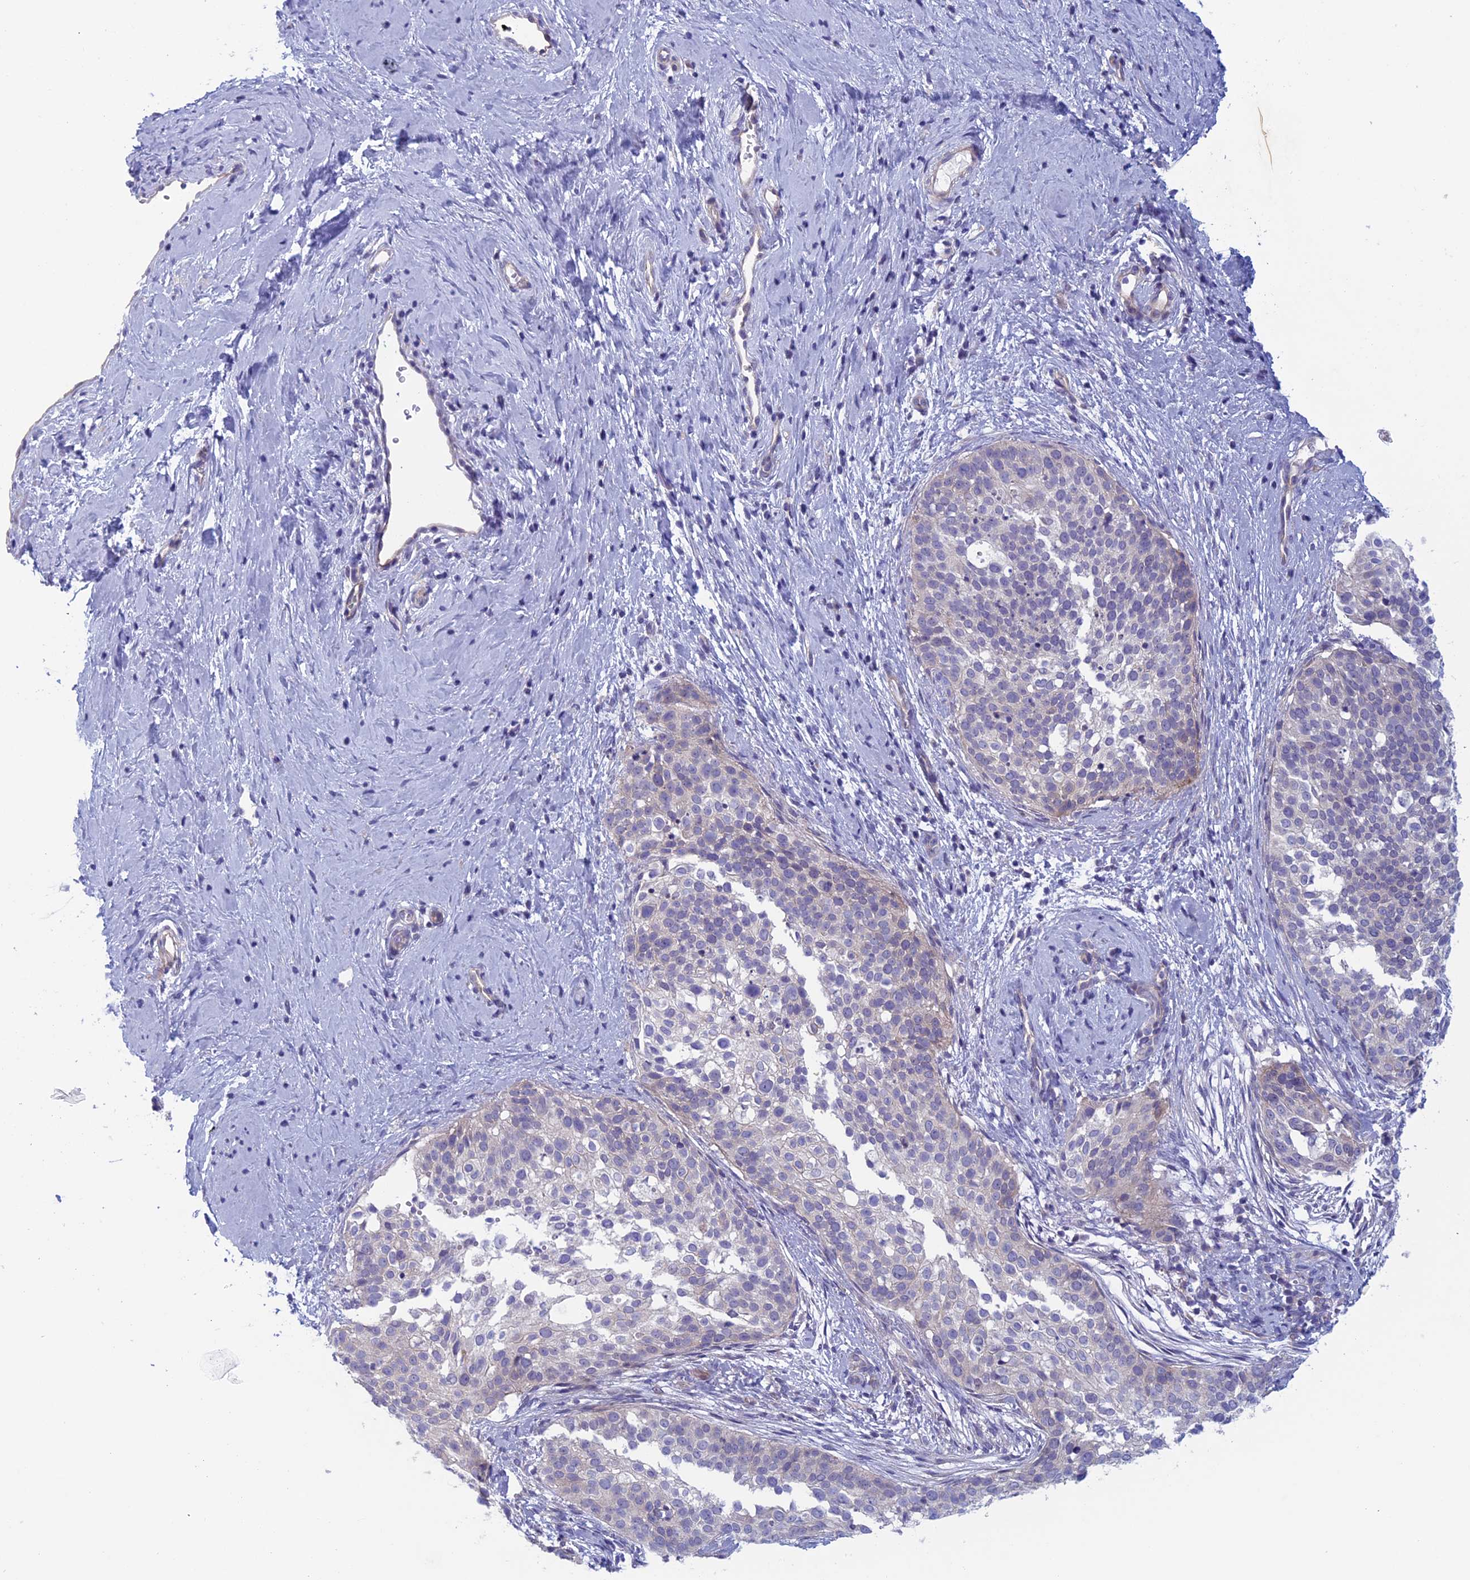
{"staining": {"intensity": "negative", "quantity": "none", "location": "none"}, "tissue": "cervical cancer", "cell_type": "Tumor cells", "image_type": "cancer", "snomed": [{"axis": "morphology", "description": "Squamous cell carcinoma, NOS"}, {"axis": "topography", "description": "Cervix"}], "caption": "This photomicrograph is of squamous cell carcinoma (cervical) stained with immunohistochemistry to label a protein in brown with the nuclei are counter-stained blue. There is no staining in tumor cells. Nuclei are stained in blue.", "gene": "CNOT6L", "patient": {"sex": "female", "age": 44}}